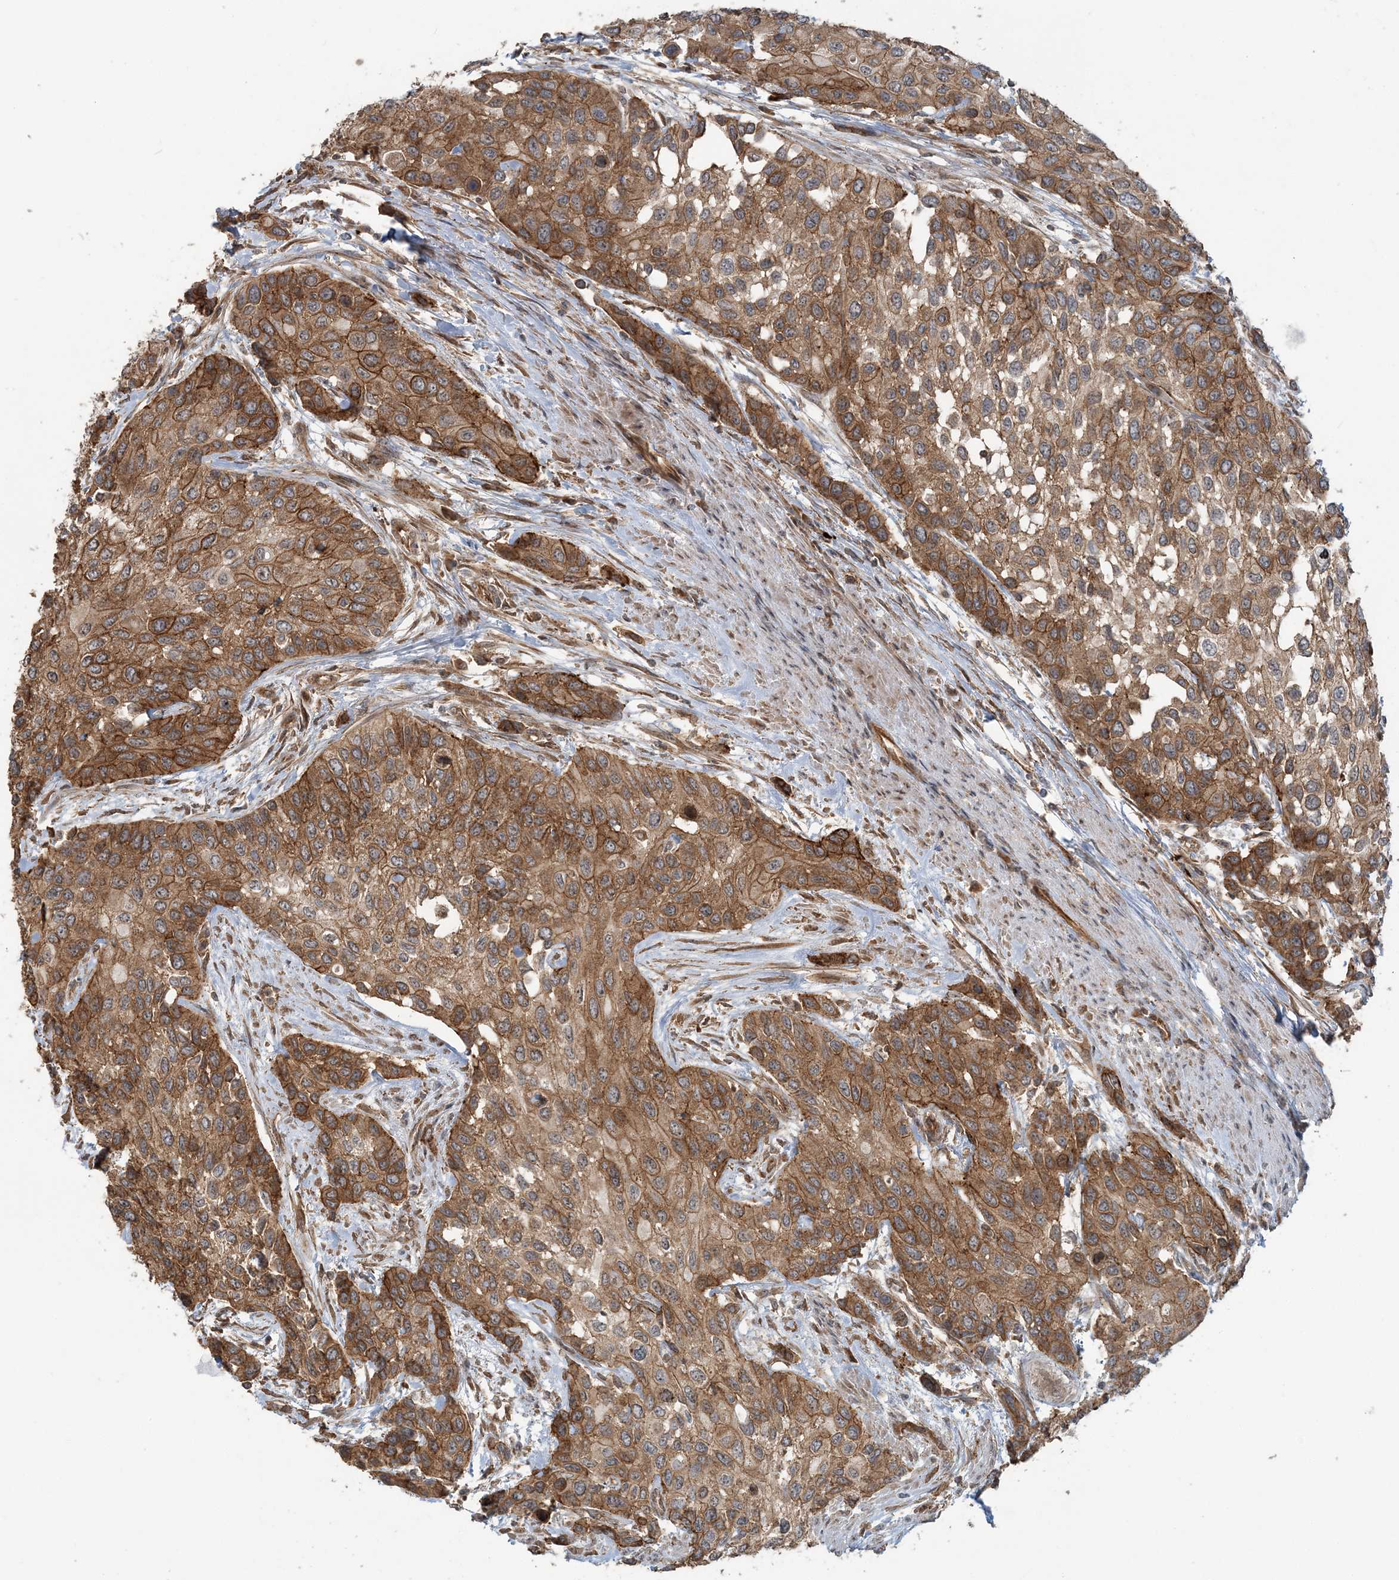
{"staining": {"intensity": "moderate", "quantity": ">75%", "location": "cytoplasmic/membranous"}, "tissue": "urothelial cancer", "cell_type": "Tumor cells", "image_type": "cancer", "snomed": [{"axis": "morphology", "description": "Normal tissue, NOS"}, {"axis": "morphology", "description": "Urothelial carcinoma, High grade"}, {"axis": "topography", "description": "Vascular tissue"}, {"axis": "topography", "description": "Urinary bladder"}], "caption": "An IHC histopathology image of neoplastic tissue is shown. Protein staining in brown highlights moderate cytoplasmic/membranous positivity in urothelial cancer within tumor cells.", "gene": "STIM2", "patient": {"sex": "female", "age": 56}}